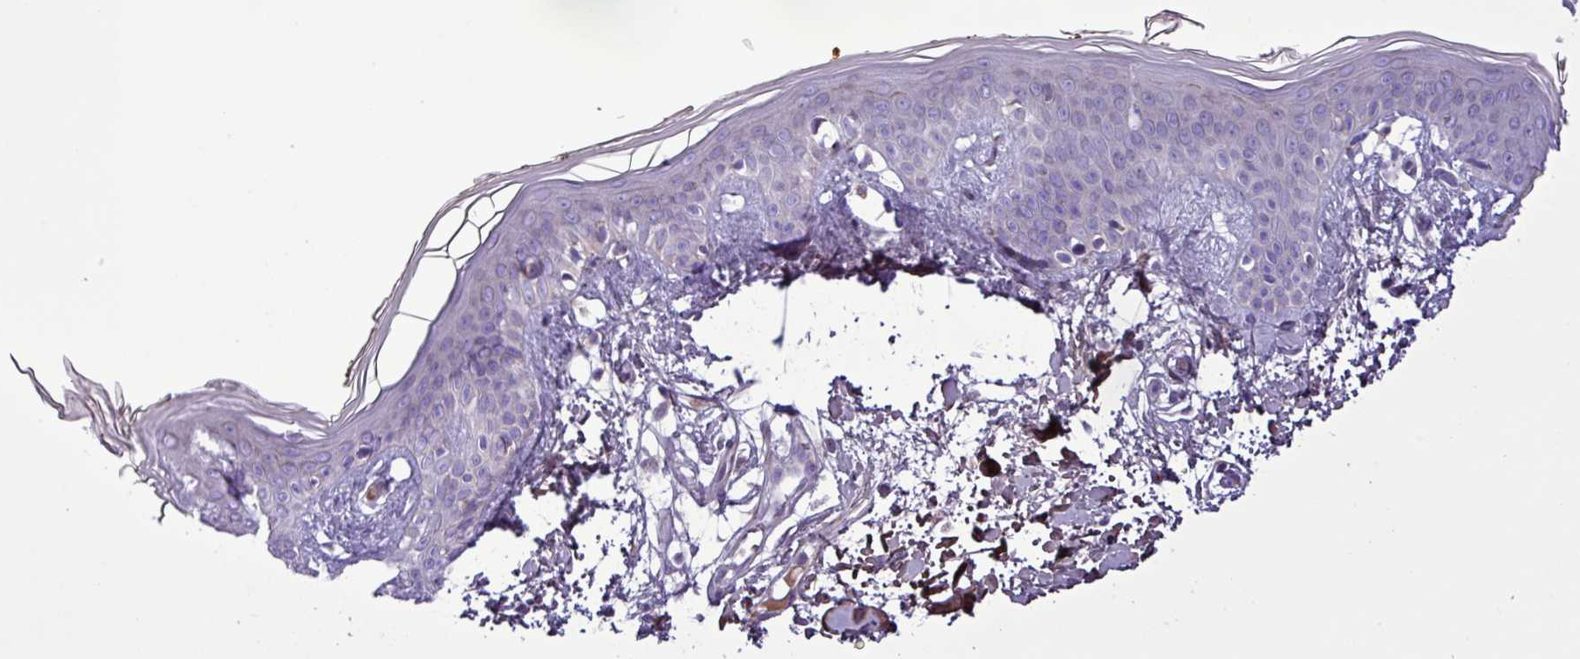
{"staining": {"intensity": "negative", "quantity": "none", "location": "none"}, "tissue": "skin", "cell_type": "Fibroblasts", "image_type": "normal", "snomed": [{"axis": "morphology", "description": "Normal tissue, NOS"}, {"axis": "topography", "description": "Skin"}], "caption": "Protein analysis of unremarkable skin reveals no significant positivity in fibroblasts. (Brightfield microscopy of DAB IHC at high magnification).", "gene": "FAM183A", "patient": {"sex": "female", "age": 34}}